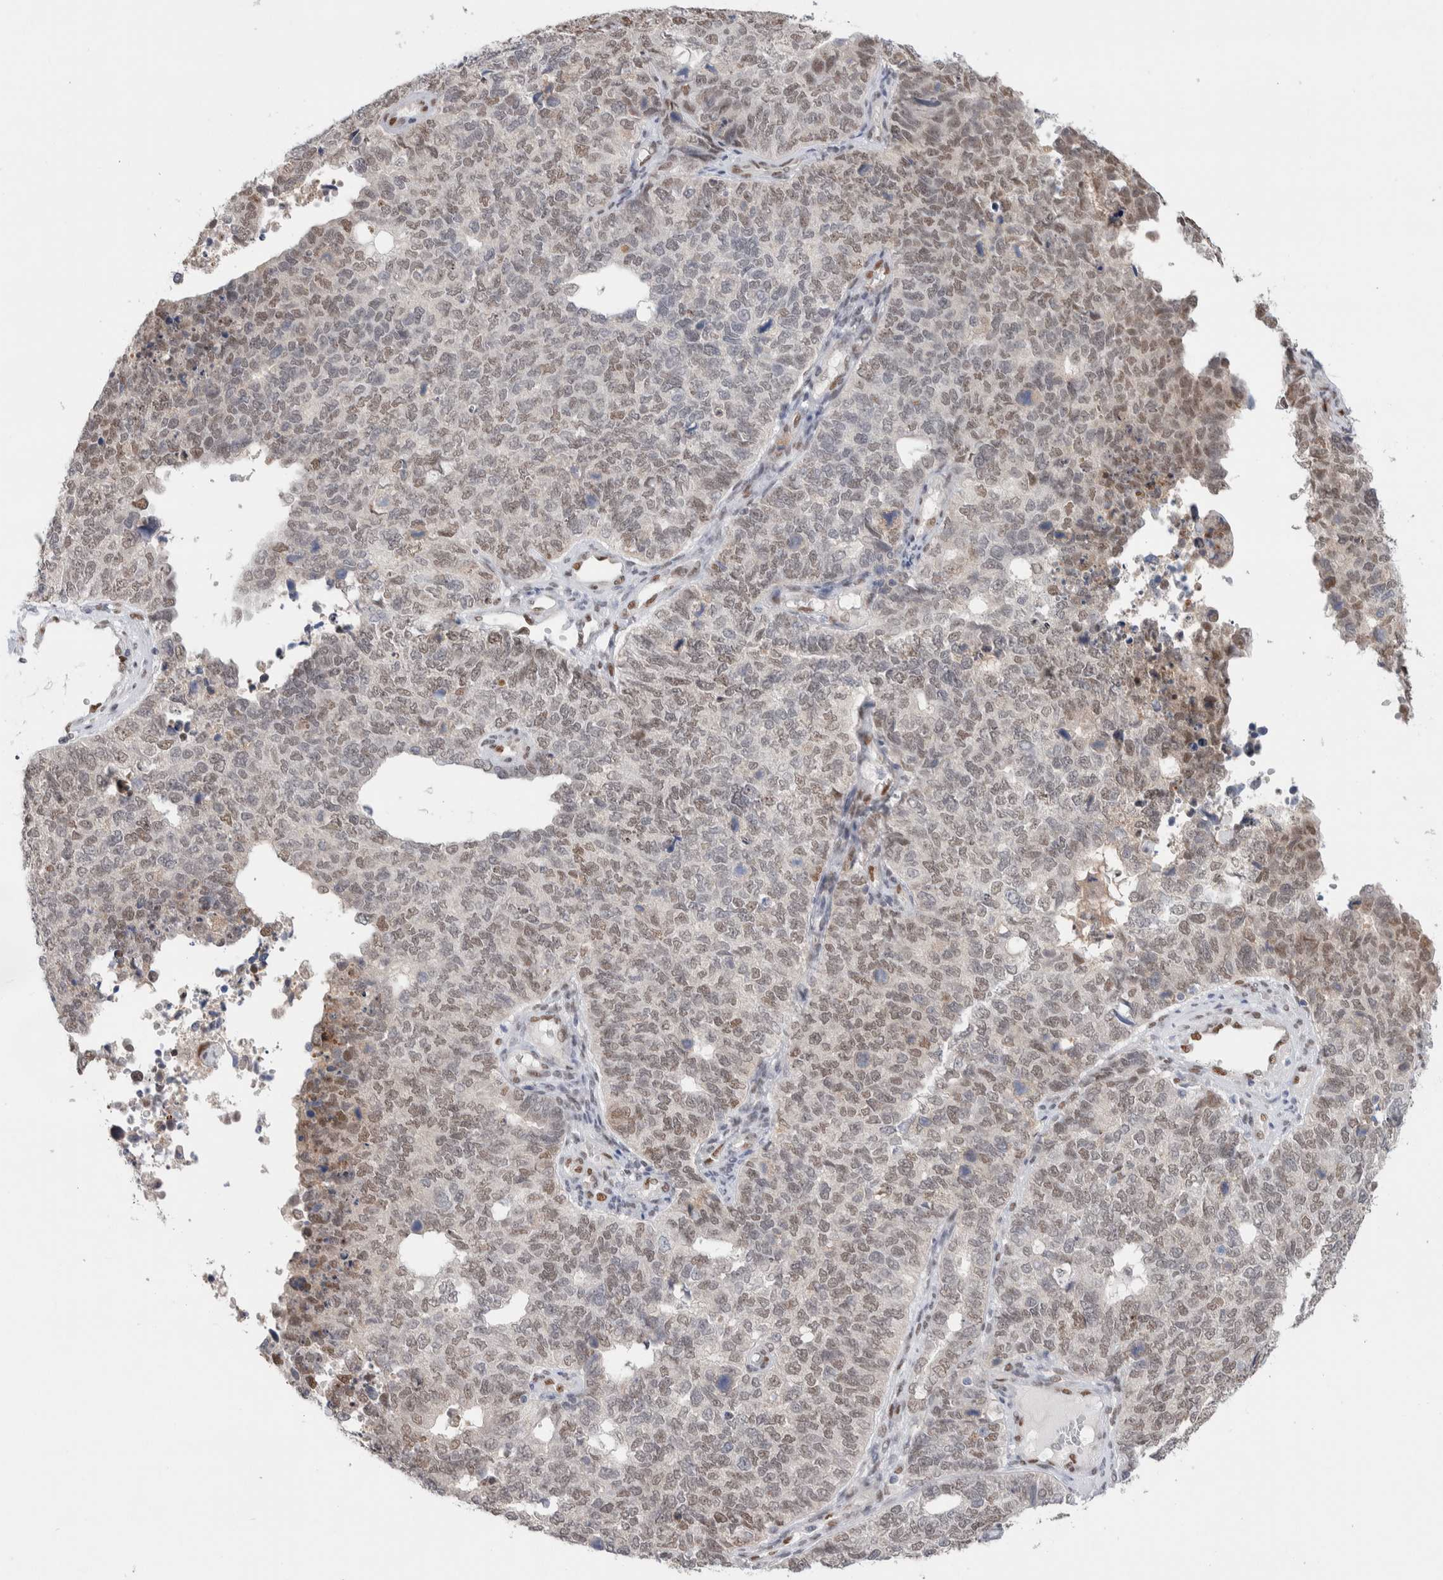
{"staining": {"intensity": "weak", "quantity": ">75%", "location": "nuclear"}, "tissue": "cervical cancer", "cell_type": "Tumor cells", "image_type": "cancer", "snomed": [{"axis": "morphology", "description": "Squamous cell carcinoma, NOS"}, {"axis": "topography", "description": "Cervix"}], "caption": "Immunohistochemistry (IHC) histopathology image of human cervical cancer (squamous cell carcinoma) stained for a protein (brown), which shows low levels of weak nuclear positivity in about >75% of tumor cells.", "gene": "PRMT1", "patient": {"sex": "female", "age": 63}}